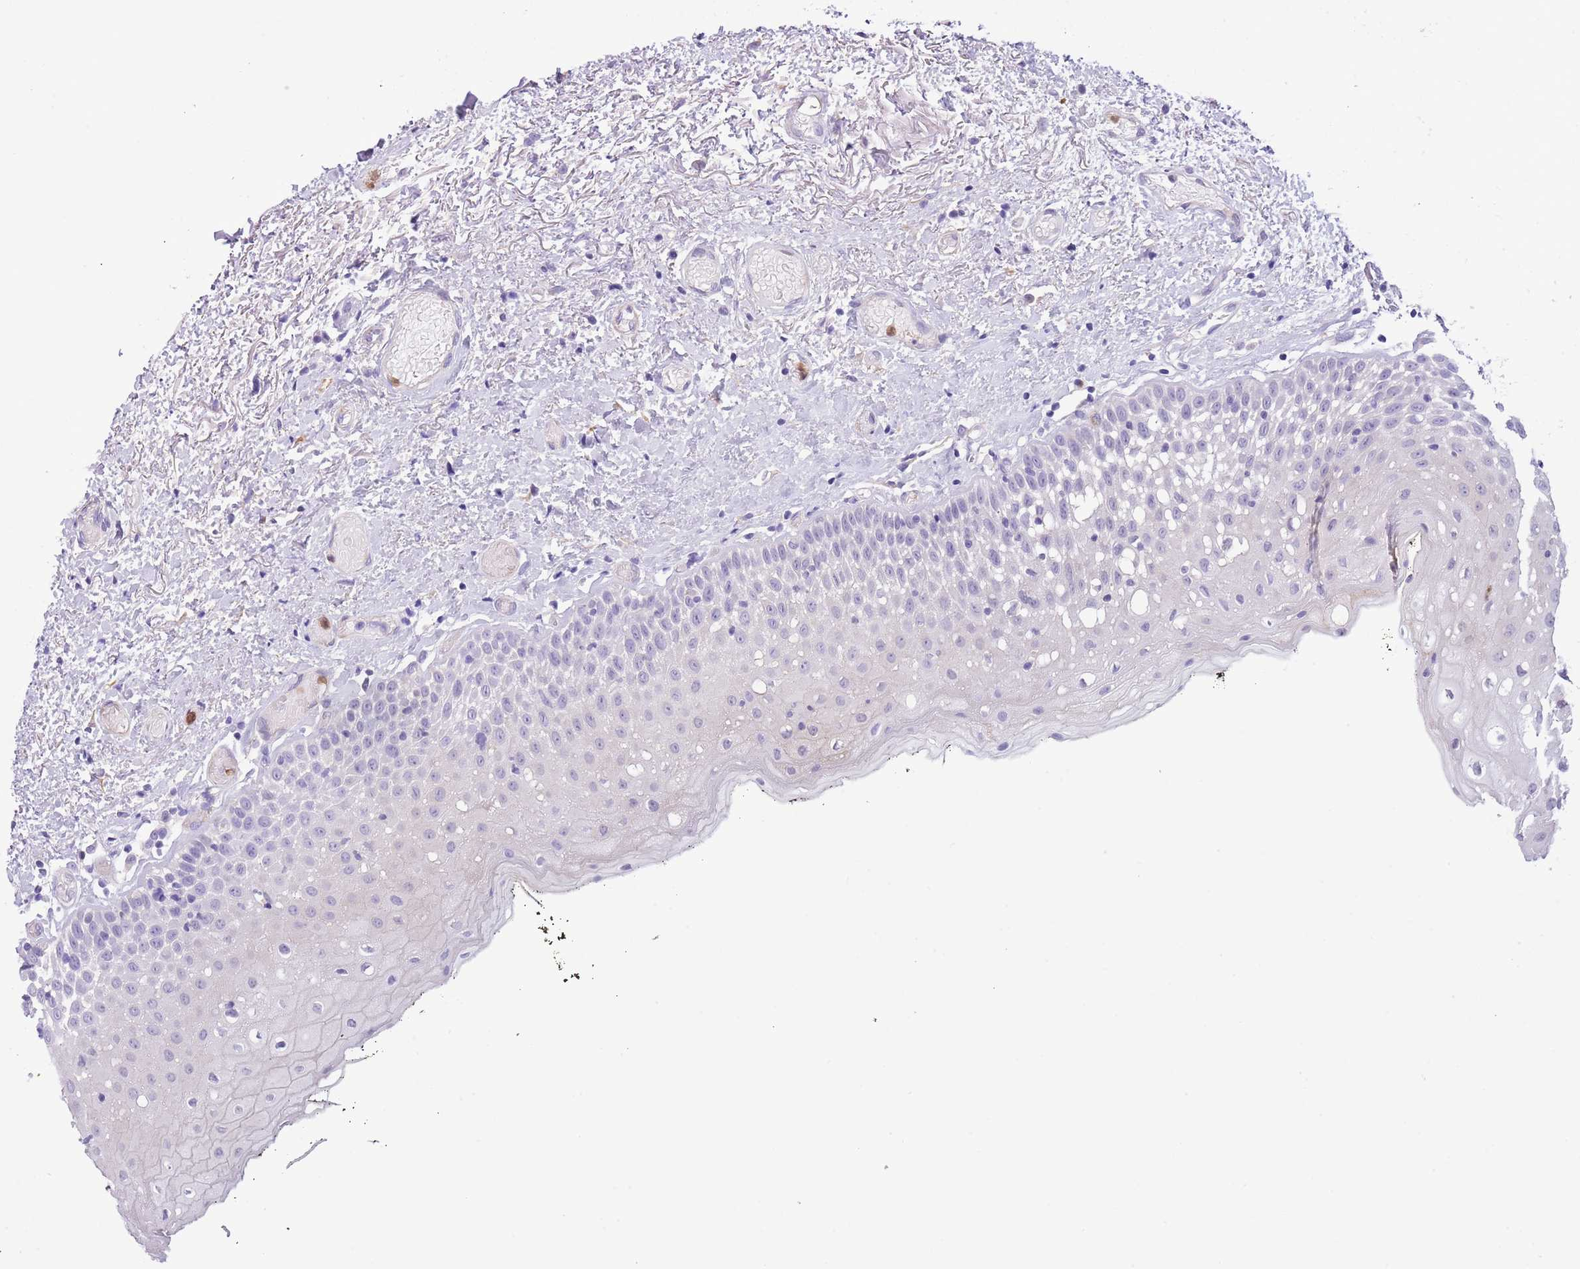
{"staining": {"intensity": "negative", "quantity": "none", "location": "none"}, "tissue": "oral mucosa", "cell_type": "Squamous epithelial cells", "image_type": "normal", "snomed": [{"axis": "morphology", "description": "Normal tissue, NOS"}, {"axis": "topography", "description": "Oral tissue"}], "caption": "An immunohistochemistry histopathology image of benign oral mucosa is shown. There is no staining in squamous epithelial cells of oral mucosa. (Immunohistochemistry, brightfield microscopy, high magnification).", "gene": "OR6M1", "patient": {"sex": "male", "age": 74}}